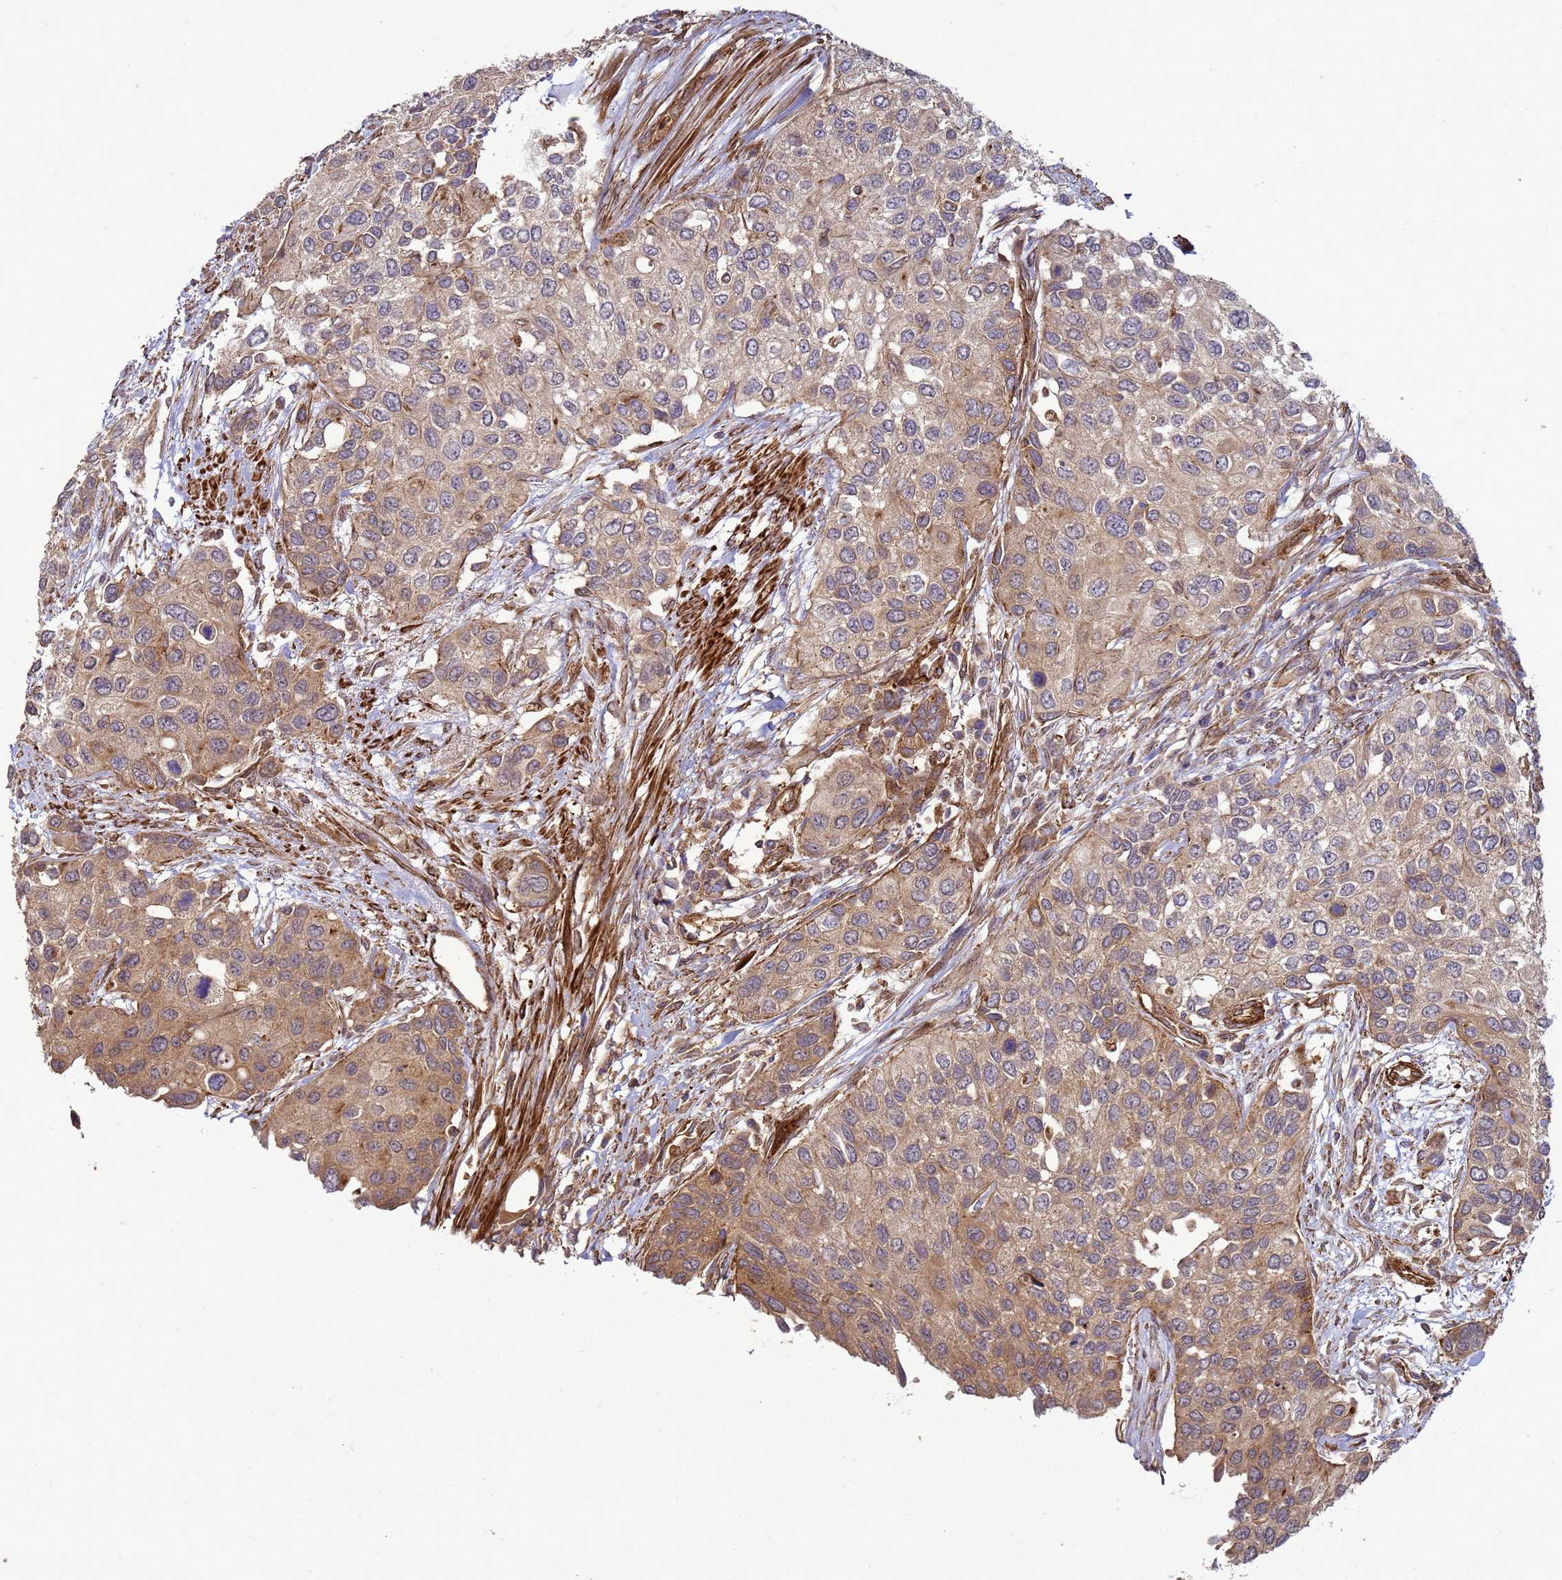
{"staining": {"intensity": "moderate", "quantity": "25%-75%", "location": "cytoplasmic/membranous"}, "tissue": "urothelial cancer", "cell_type": "Tumor cells", "image_type": "cancer", "snomed": [{"axis": "morphology", "description": "Normal tissue, NOS"}, {"axis": "morphology", "description": "Urothelial carcinoma, High grade"}, {"axis": "topography", "description": "Vascular tissue"}, {"axis": "topography", "description": "Urinary bladder"}], "caption": "Brown immunohistochemical staining in human urothelial cancer exhibits moderate cytoplasmic/membranous staining in about 25%-75% of tumor cells.", "gene": "CNOT1", "patient": {"sex": "female", "age": 56}}